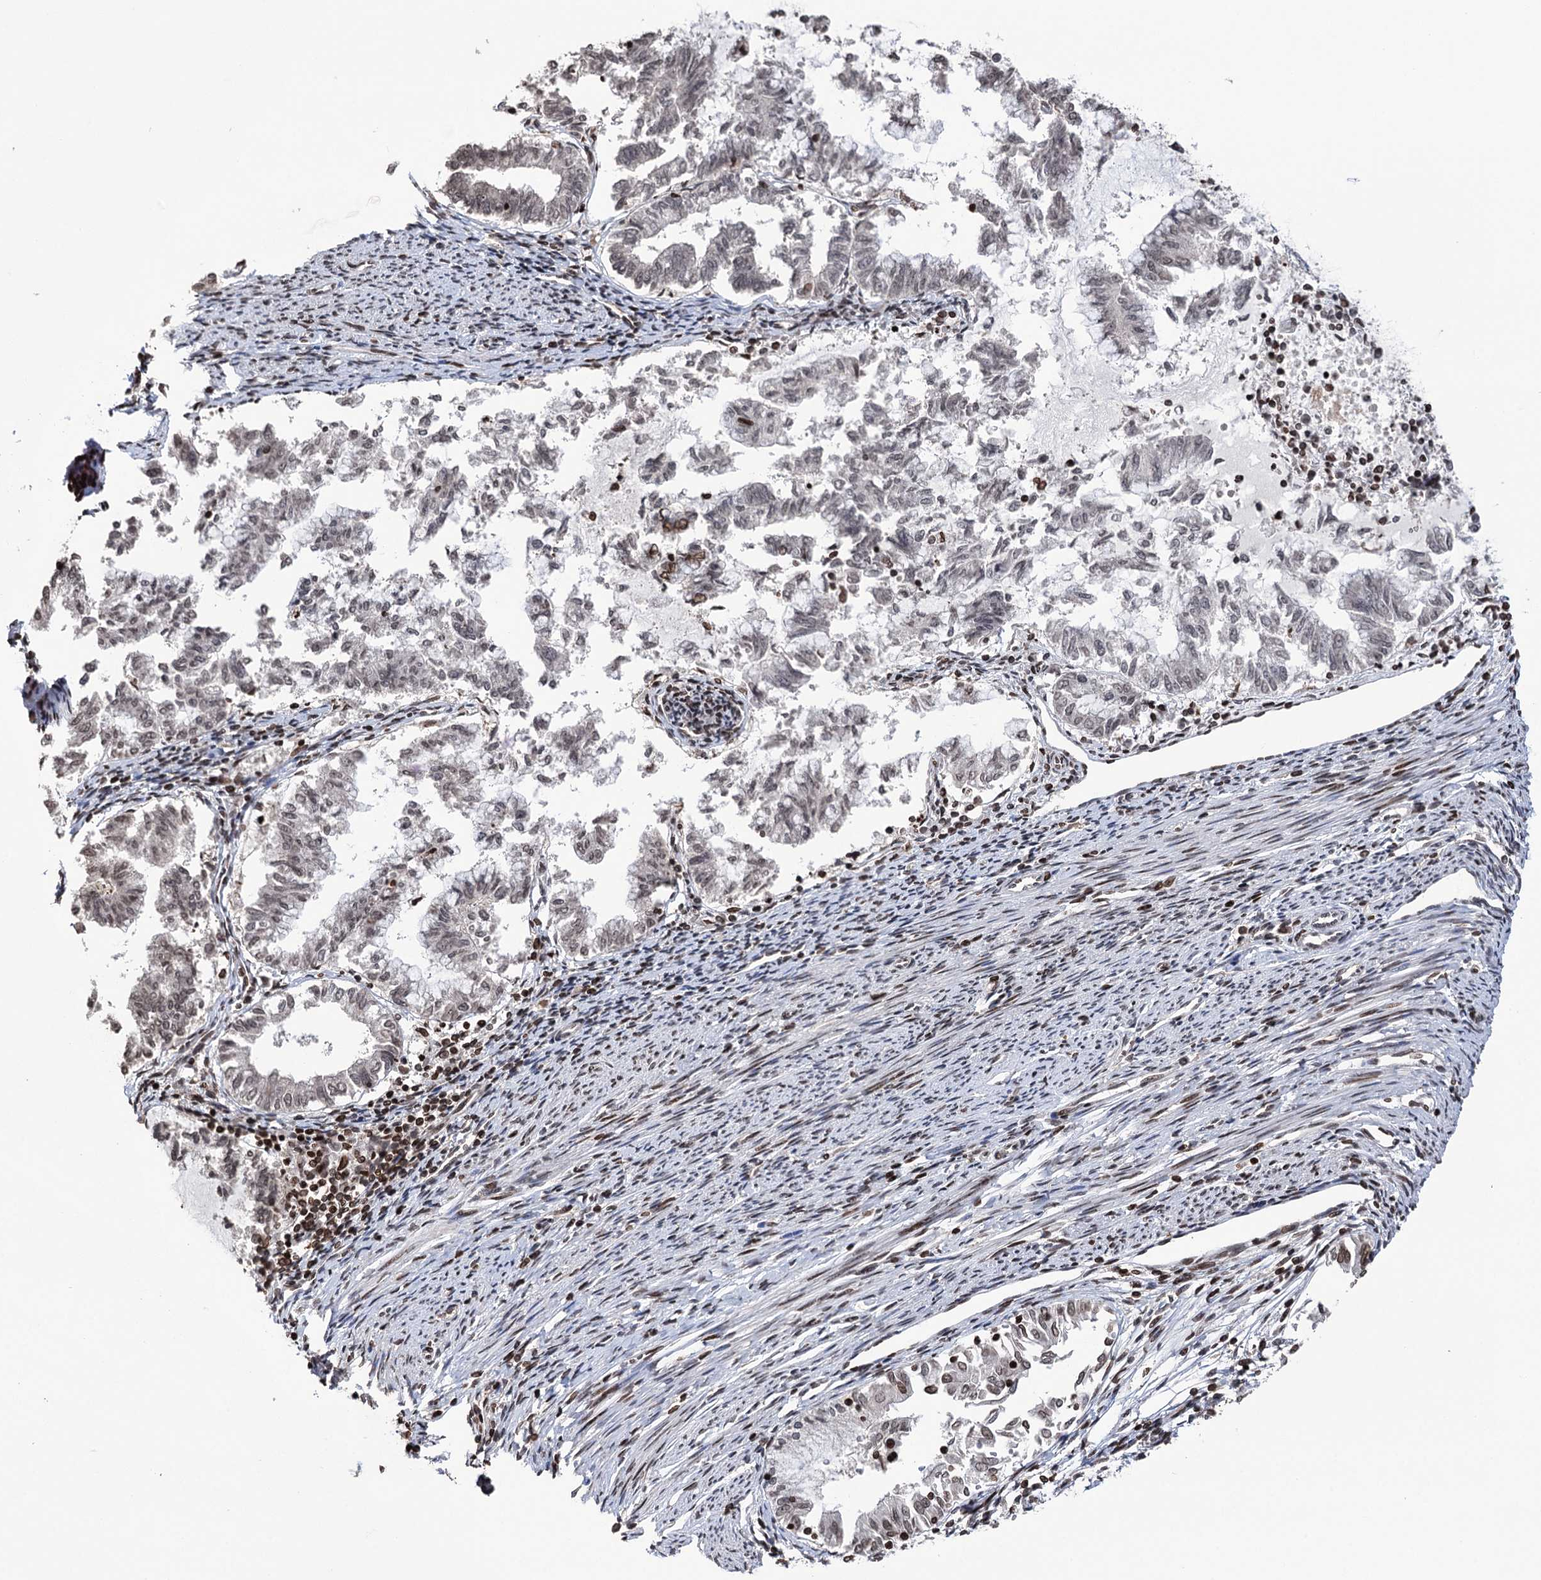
{"staining": {"intensity": "weak", "quantity": "<25%", "location": "nuclear"}, "tissue": "endometrial cancer", "cell_type": "Tumor cells", "image_type": "cancer", "snomed": [{"axis": "morphology", "description": "Adenocarcinoma, NOS"}, {"axis": "topography", "description": "Endometrium"}], "caption": "This photomicrograph is of endometrial cancer stained with IHC to label a protein in brown with the nuclei are counter-stained blue. There is no staining in tumor cells.", "gene": "CCDC77", "patient": {"sex": "female", "age": 79}}